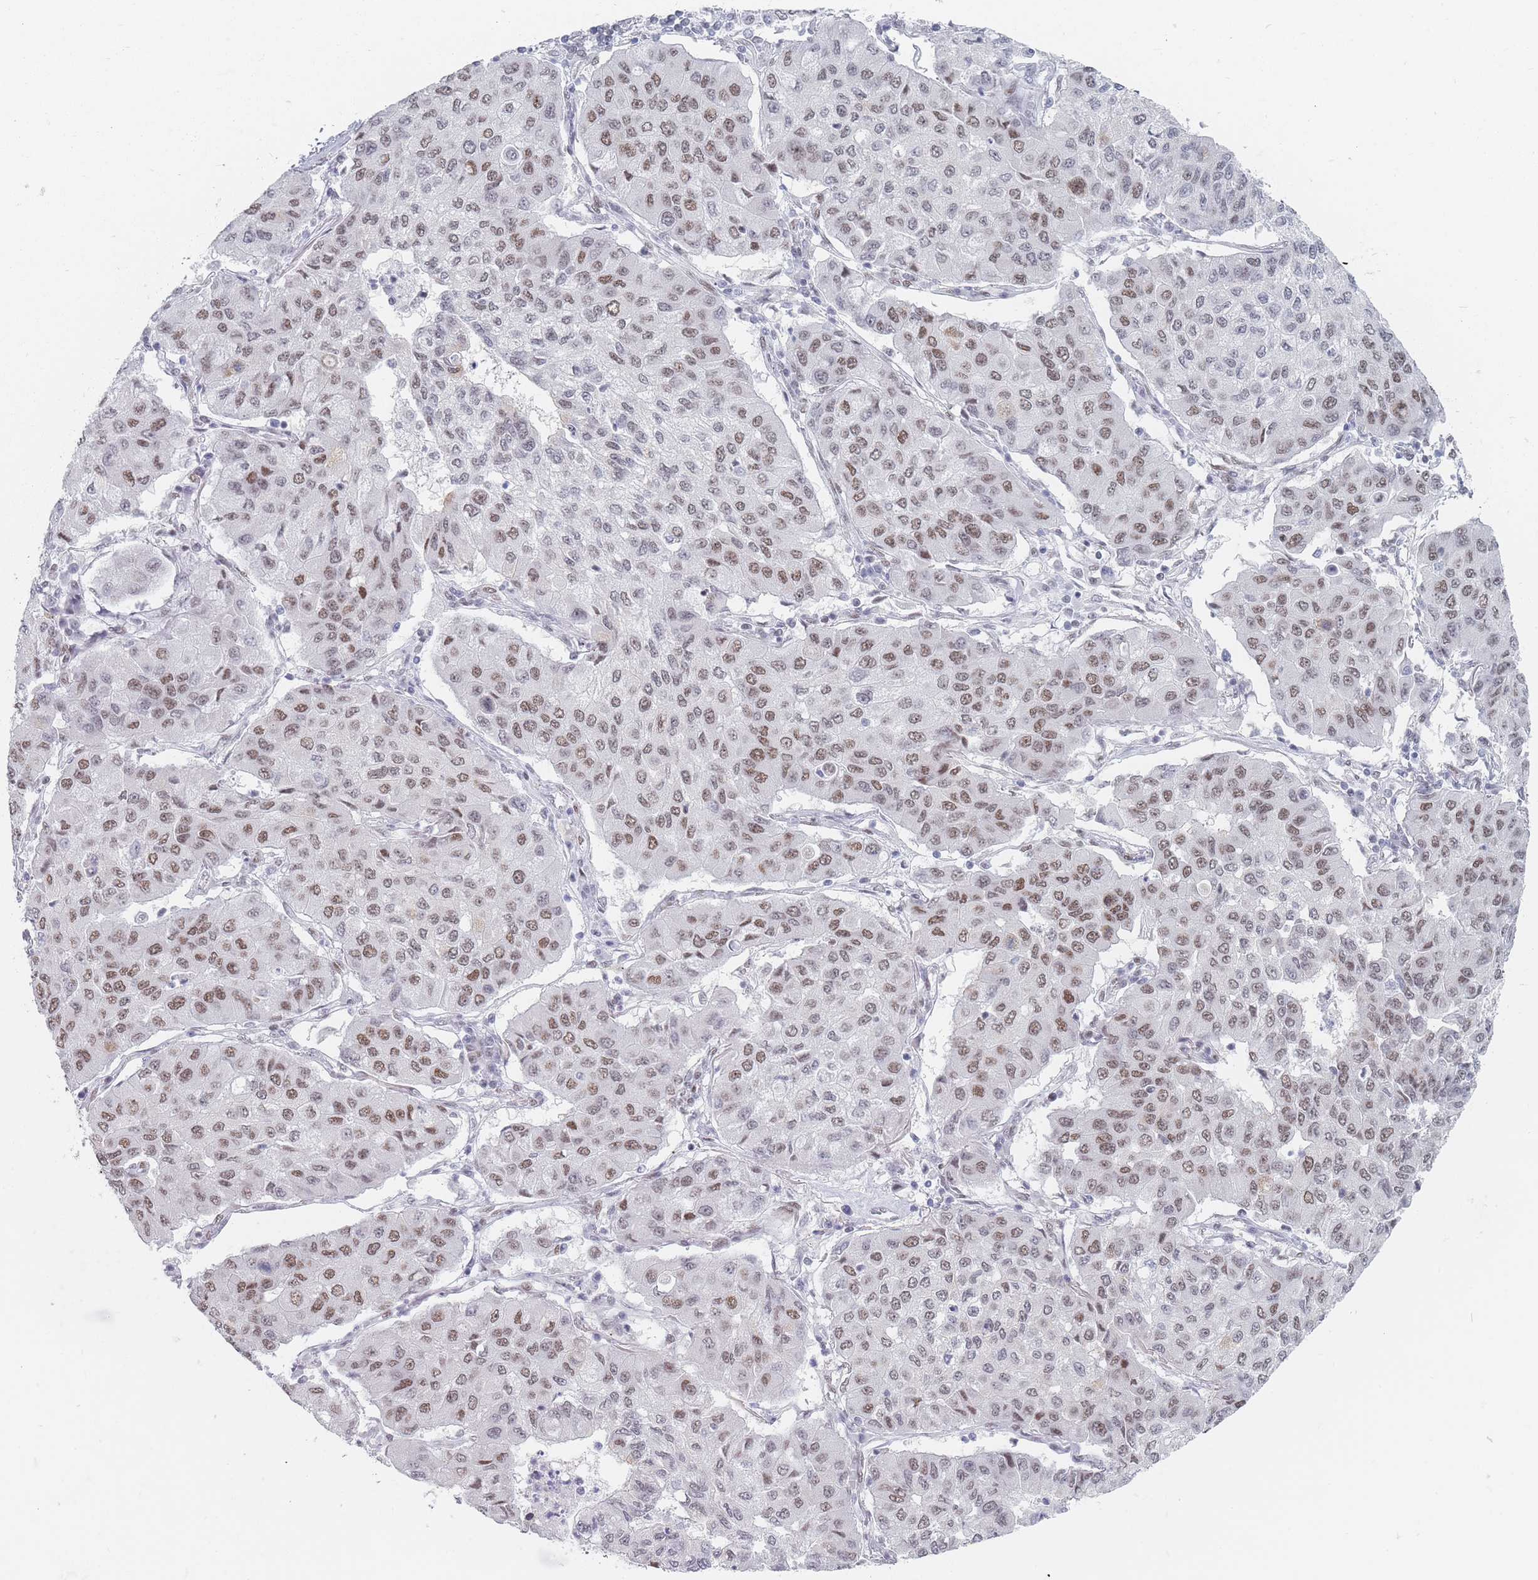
{"staining": {"intensity": "moderate", "quantity": "25%-75%", "location": "nuclear"}, "tissue": "lung cancer", "cell_type": "Tumor cells", "image_type": "cancer", "snomed": [{"axis": "morphology", "description": "Squamous cell carcinoma, NOS"}, {"axis": "topography", "description": "Lung"}], "caption": "Brown immunohistochemical staining in lung cancer shows moderate nuclear expression in about 25%-75% of tumor cells. (IHC, brightfield microscopy, high magnification).", "gene": "SAFB2", "patient": {"sex": "male", "age": 74}}